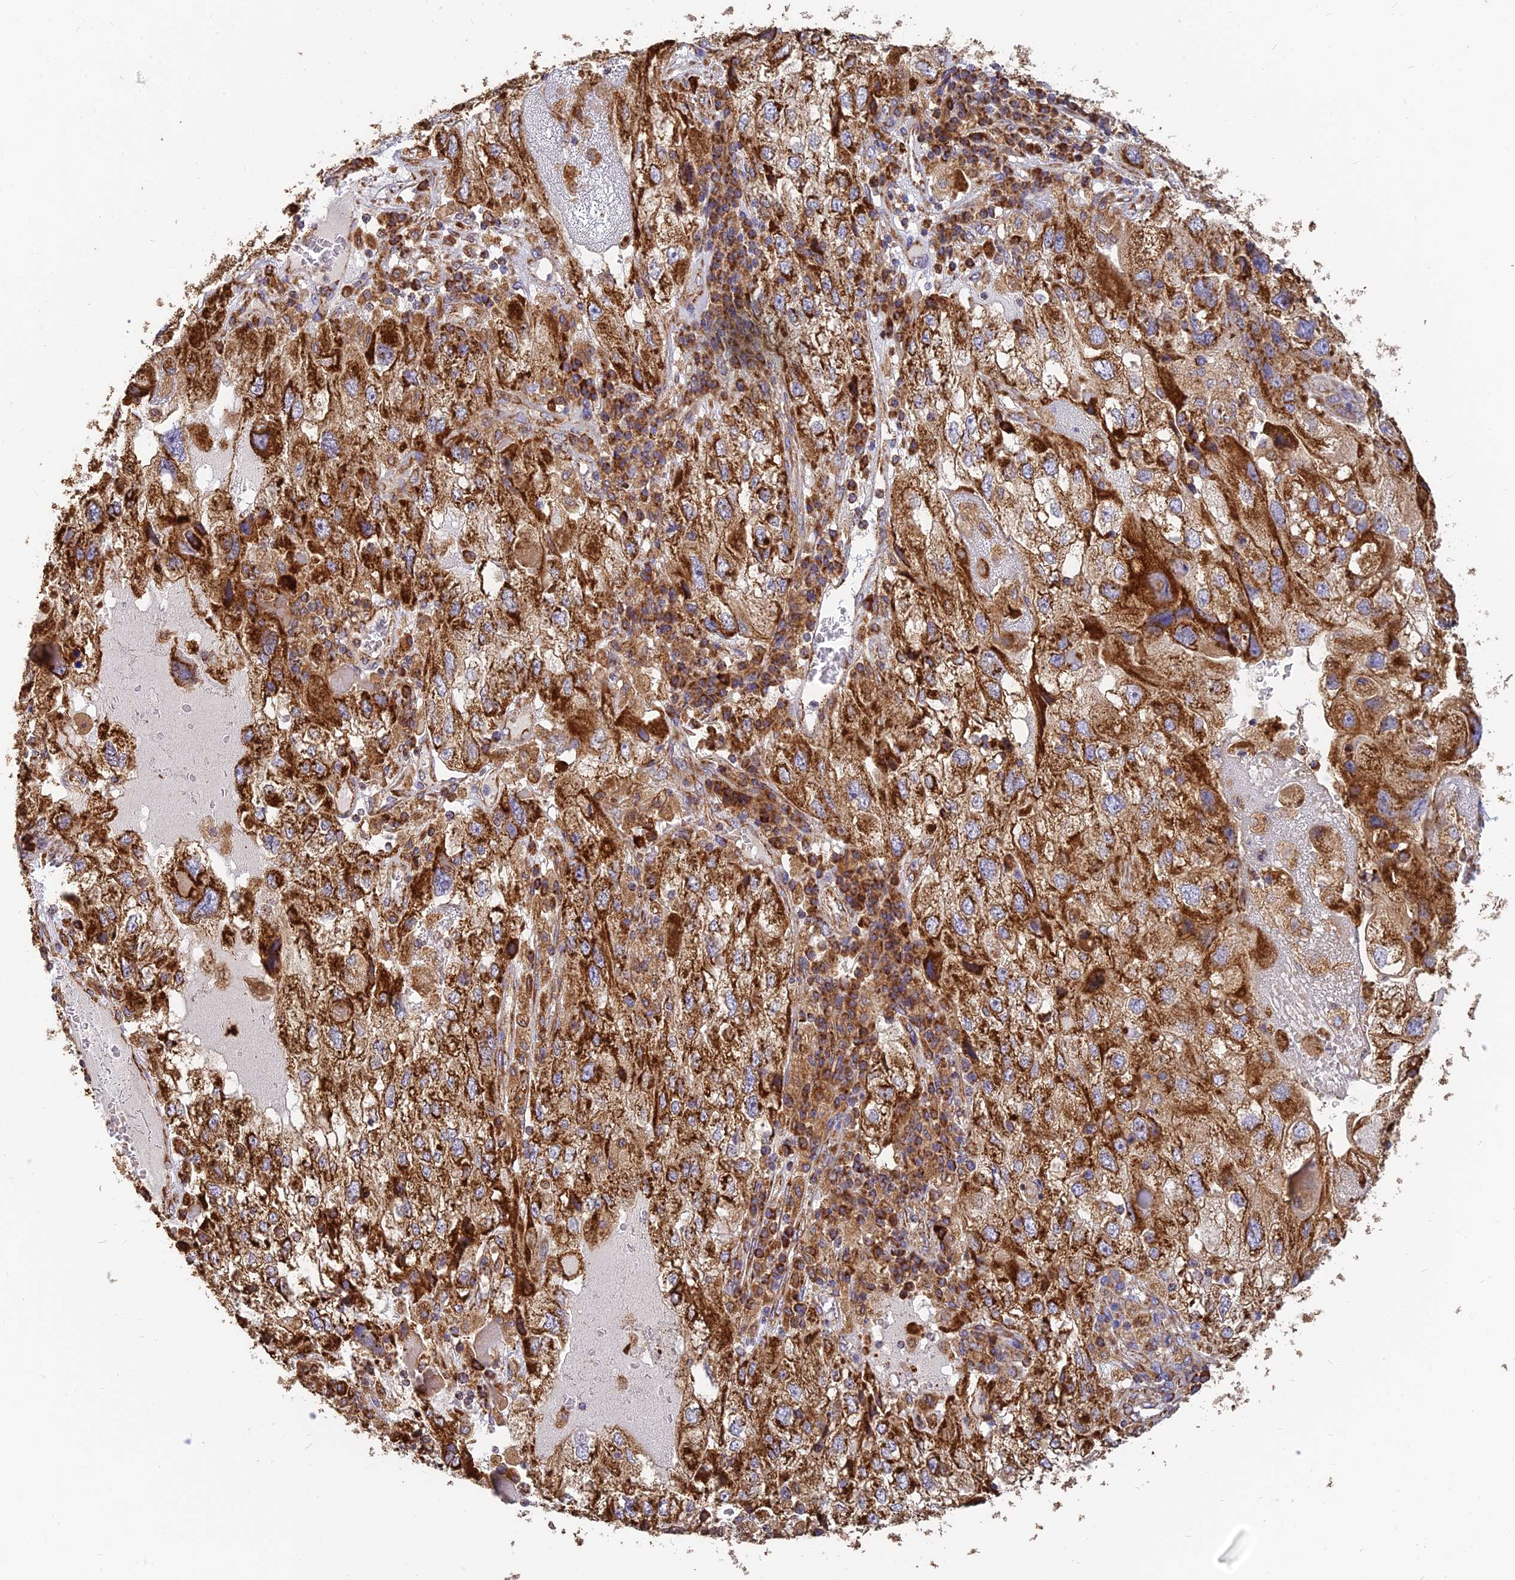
{"staining": {"intensity": "strong", "quantity": ">75%", "location": "cytoplasmic/membranous"}, "tissue": "endometrial cancer", "cell_type": "Tumor cells", "image_type": "cancer", "snomed": [{"axis": "morphology", "description": "Adenocarcinoma, NOS"}, {"axis": "topography", "description": "Endometrium"}], "caption": "Tumor cells display strong cytoplasmic/membranous positivity in approximately >75% of cells in adenocarcinoma (endometrial).", "gene": "THUMPD2", "patient": {"sex": "female", "age": 49}}